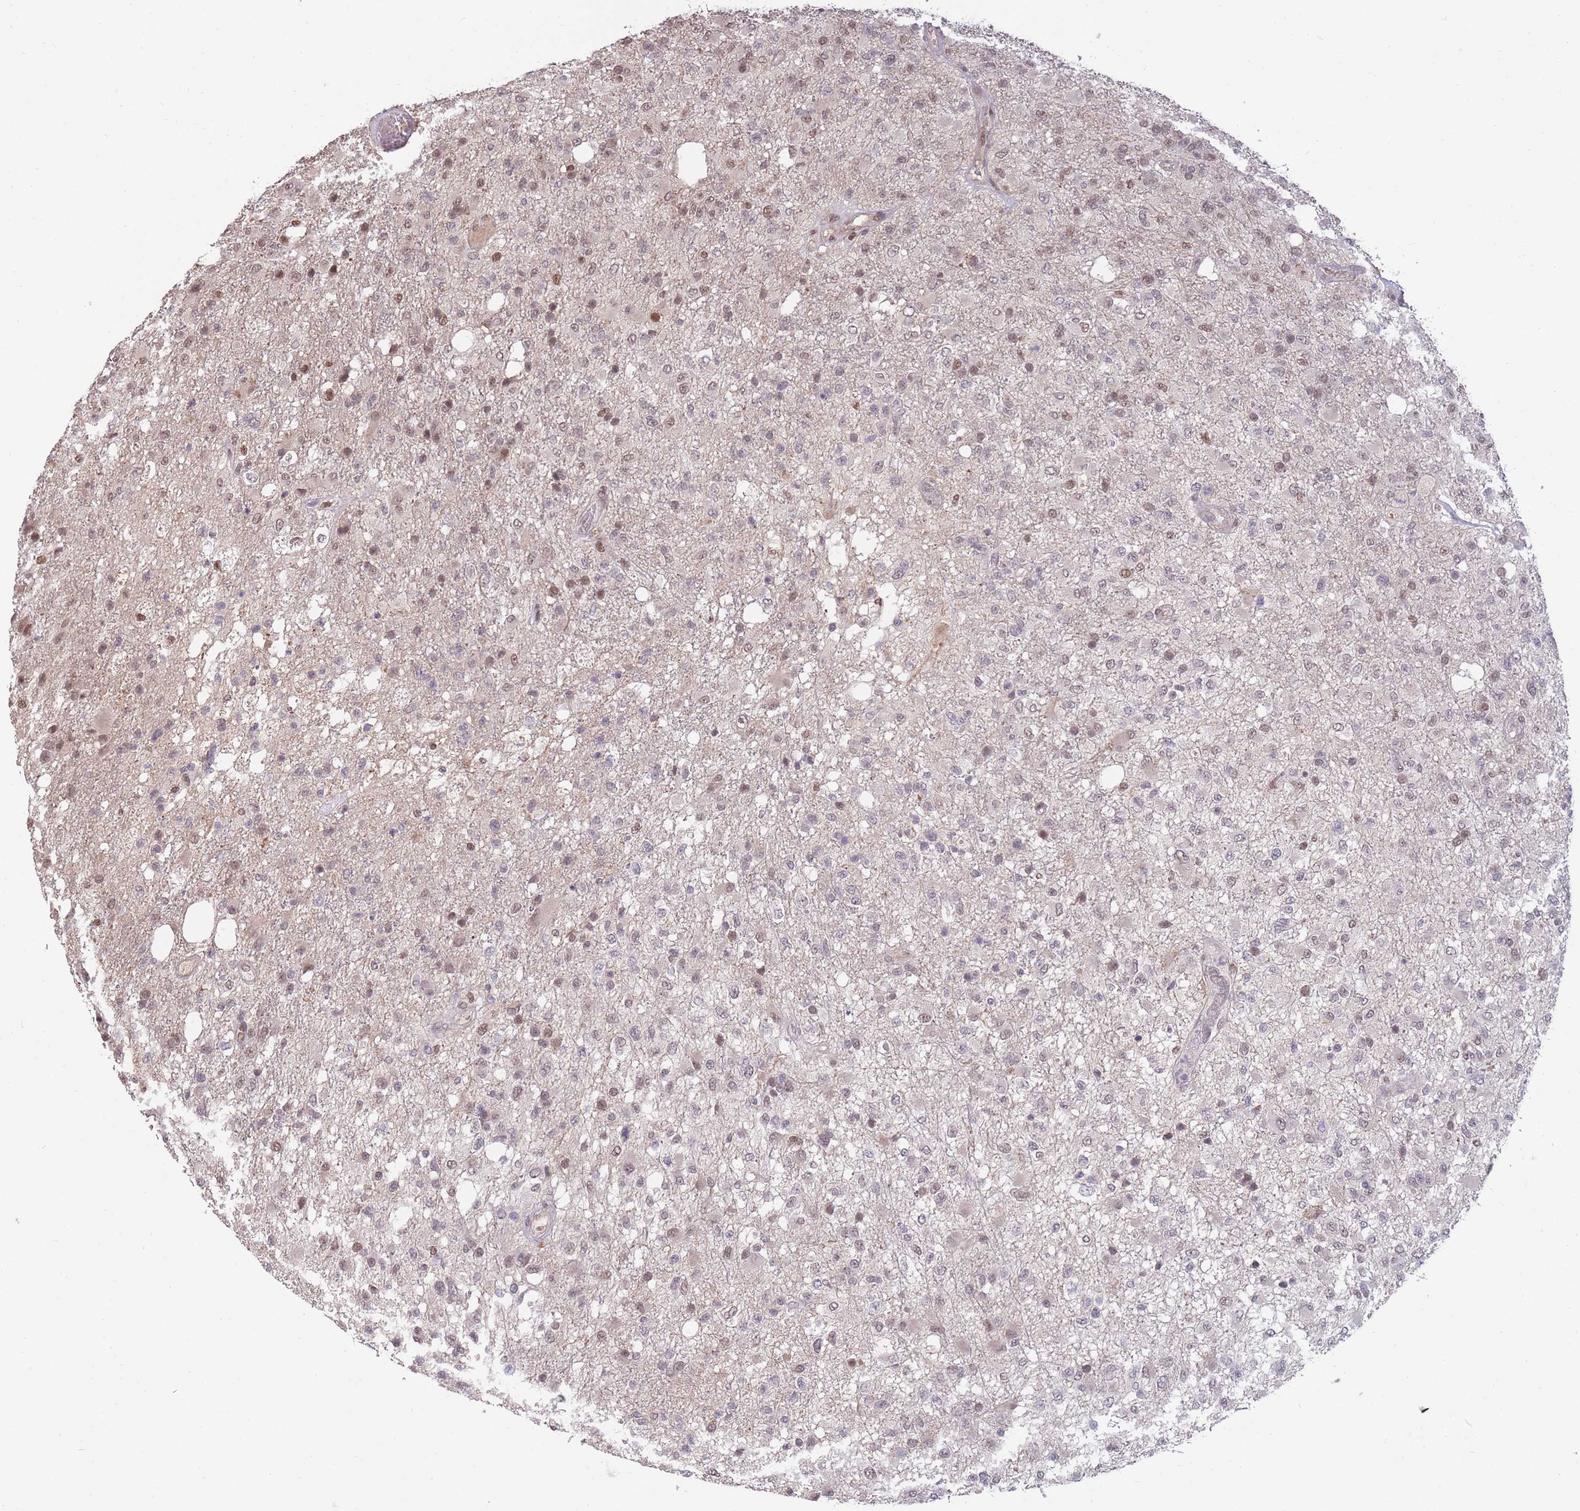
{"staining": {"intensity": "moderate", "quantity": ">75%", "location": "nuclear"}, "tissue": "glioma", "cell_type": "Tumor cells", "image_type": "cancer", "snomed": [{"axis": "morphology", "description": "Glioma, malignant, High grade"}, {"axis": "topography", "description": "Brain"}], "caption": "This is an image of IHC staining of glioma, which shows moderate expression in the nuclear of tumor cells.", "gene": "ZBTB7A", "patient": {"sex": "female", "age": 74}}